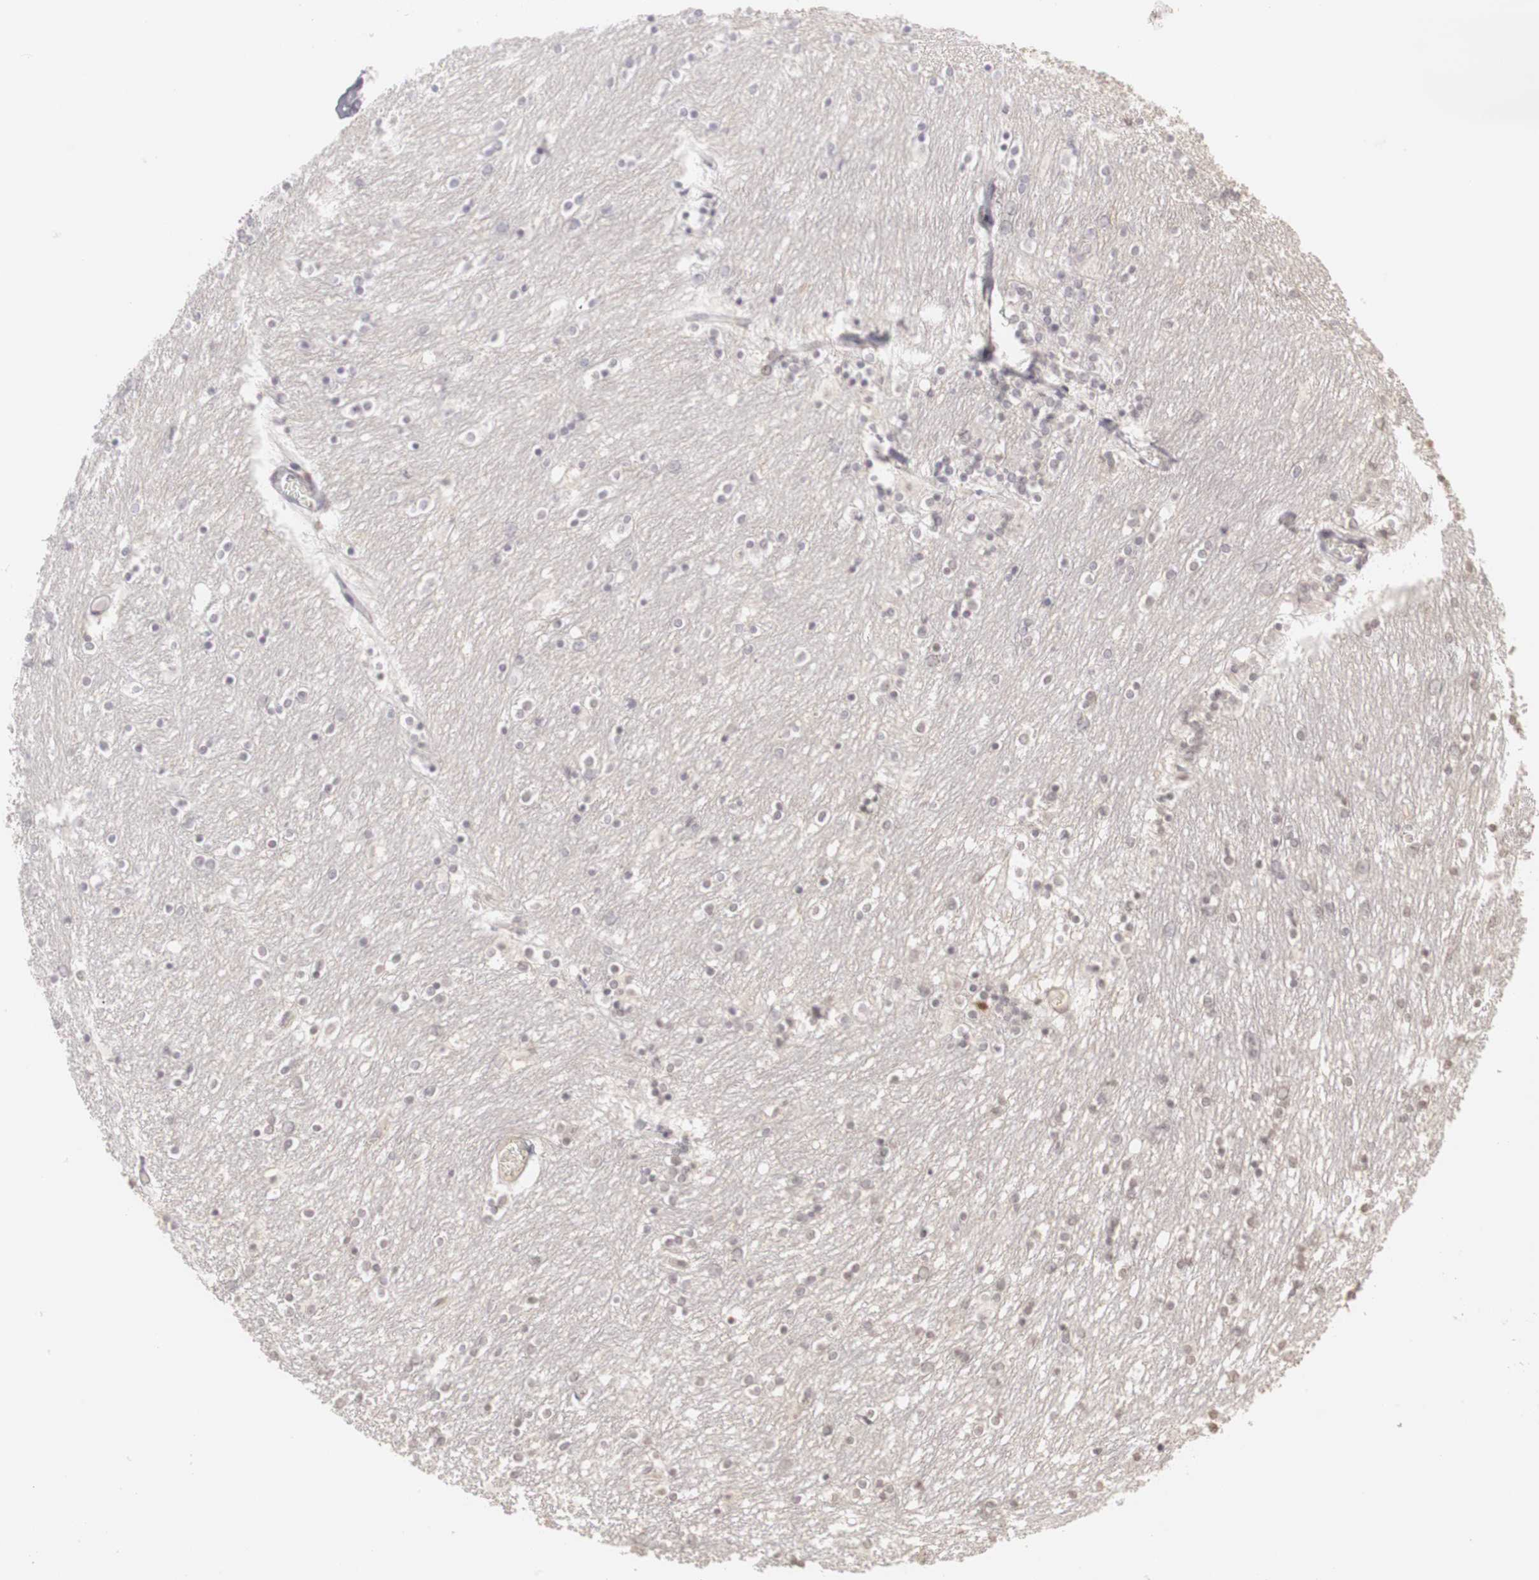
{"staining": {"intensity": "weak", "quantity": "25%-75%", "location": "cytoplasmic/membranous,nuclear"}, "tissue": "caudate", "cell_type": "Glial cells", "image_type": "normal", "snomed": [{"axis": "morphology", "description": "Normal tissue, NOS"}, {"axis": "topography", "description": "Lateral ventricle wall"}], "caption": "The micrograph shows a brown stain indicating the presence of a protein in the cytoplasmic/membranous,nuclear of glial cells in caudate. The protein is stained brown, and the nuclei are stained in blue (DAB IHC with brightfield microscopy, high magnification).", "gene": "PLEKHA1", "patient": {"sex": "female", "age": 54}}